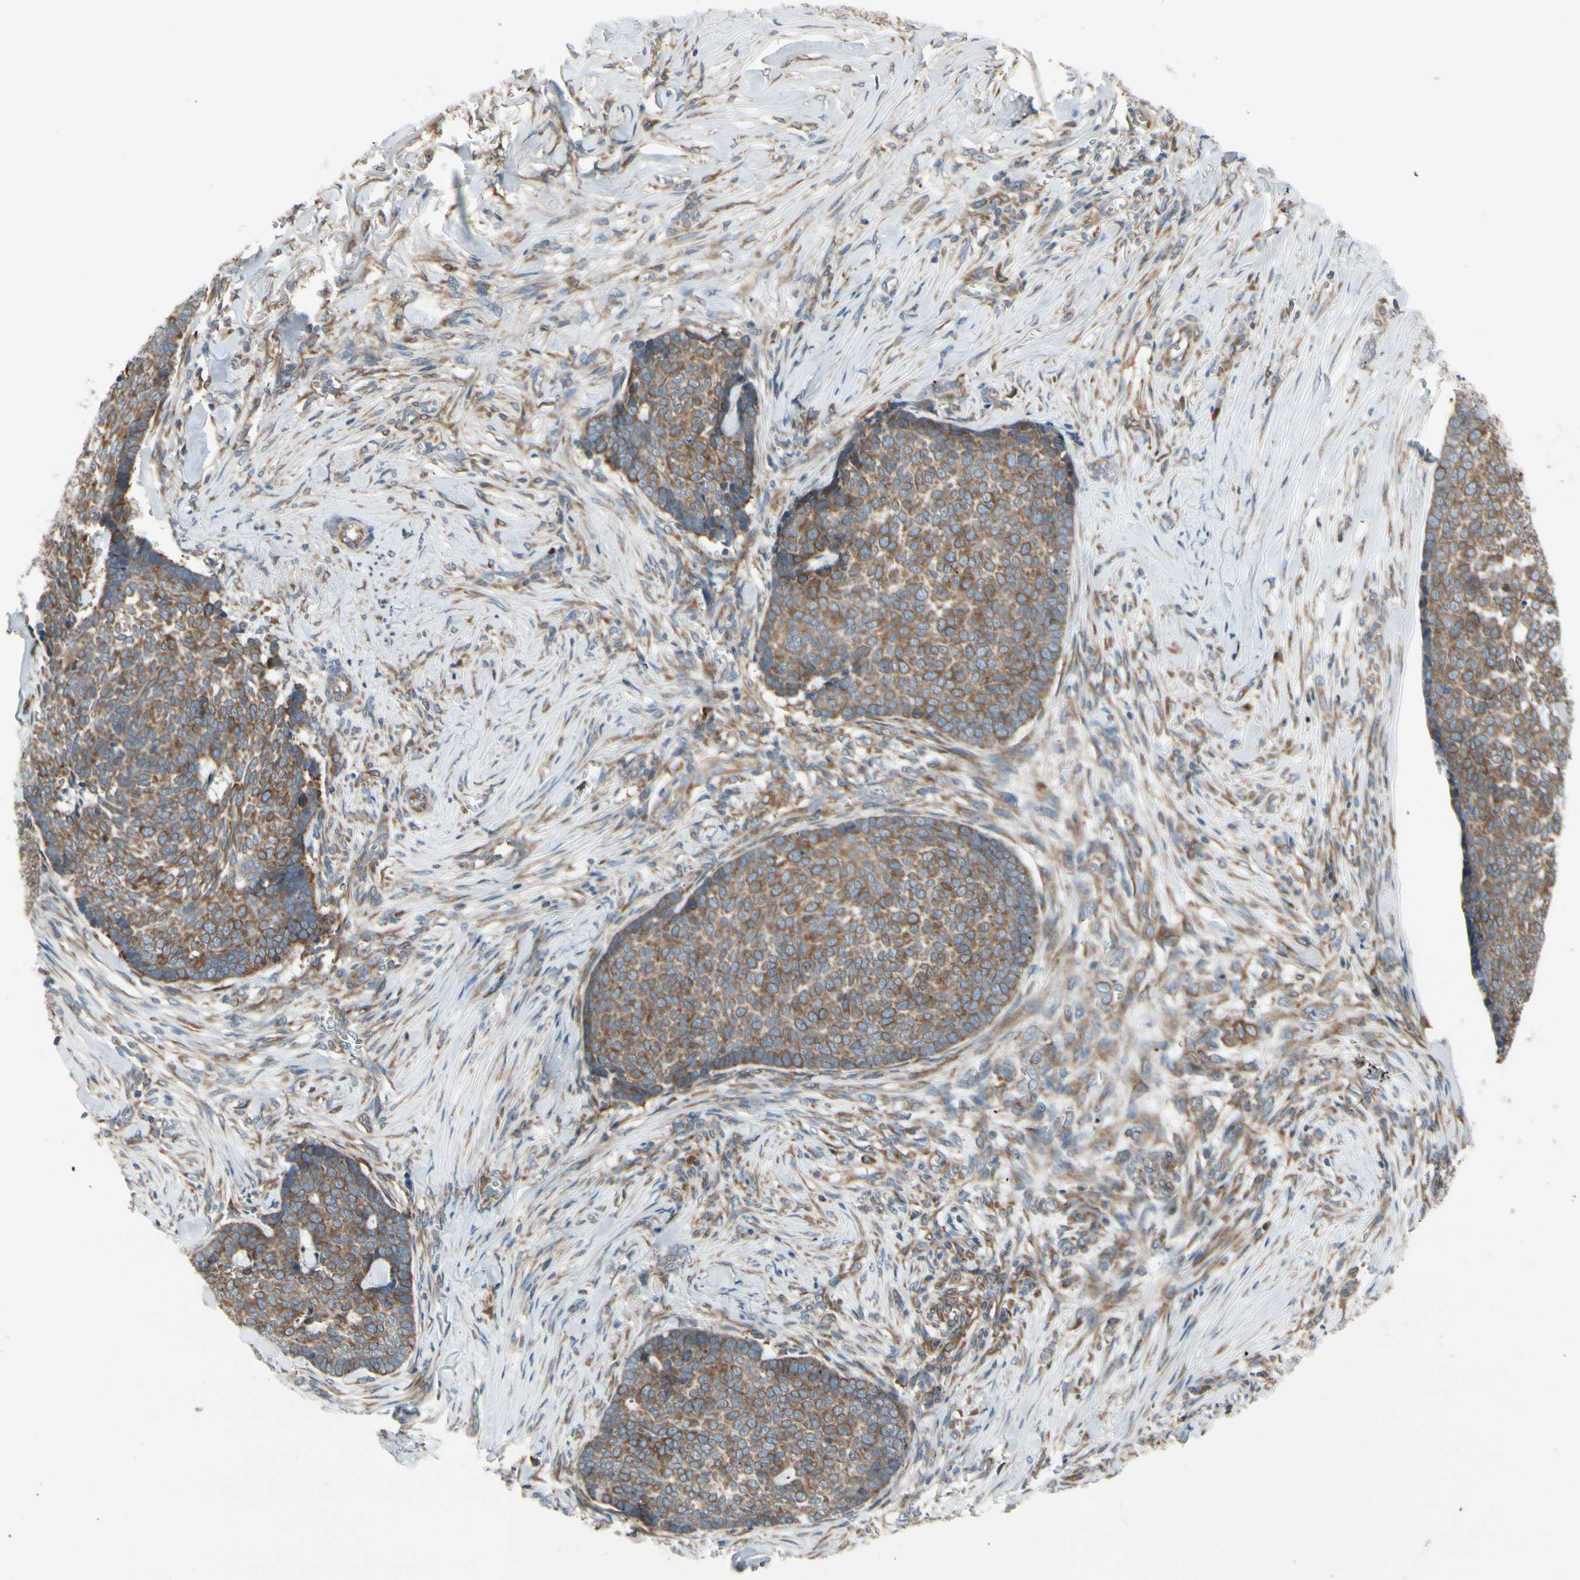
{"staining": {"intensity": "moderate", "quantity": ">75%", "location": "cytoplasmic/membranous"}, "tissue": "skin cancer", "cell_type": "Tumor cells", "image_type": "cancer", "snomed": [{"axis": "morphology", "description": "Basal cell carcinoma"}, {"axis": "topography", "description": "Skin"}], "caption": "An image of human basal cell carcinoma (skin) stained for a protein reveals moderate cytoplasmic/membranous brown staining in tumor cells.", "gene": "CLCC1", "patient": {"sex": "male", "age": 84}}